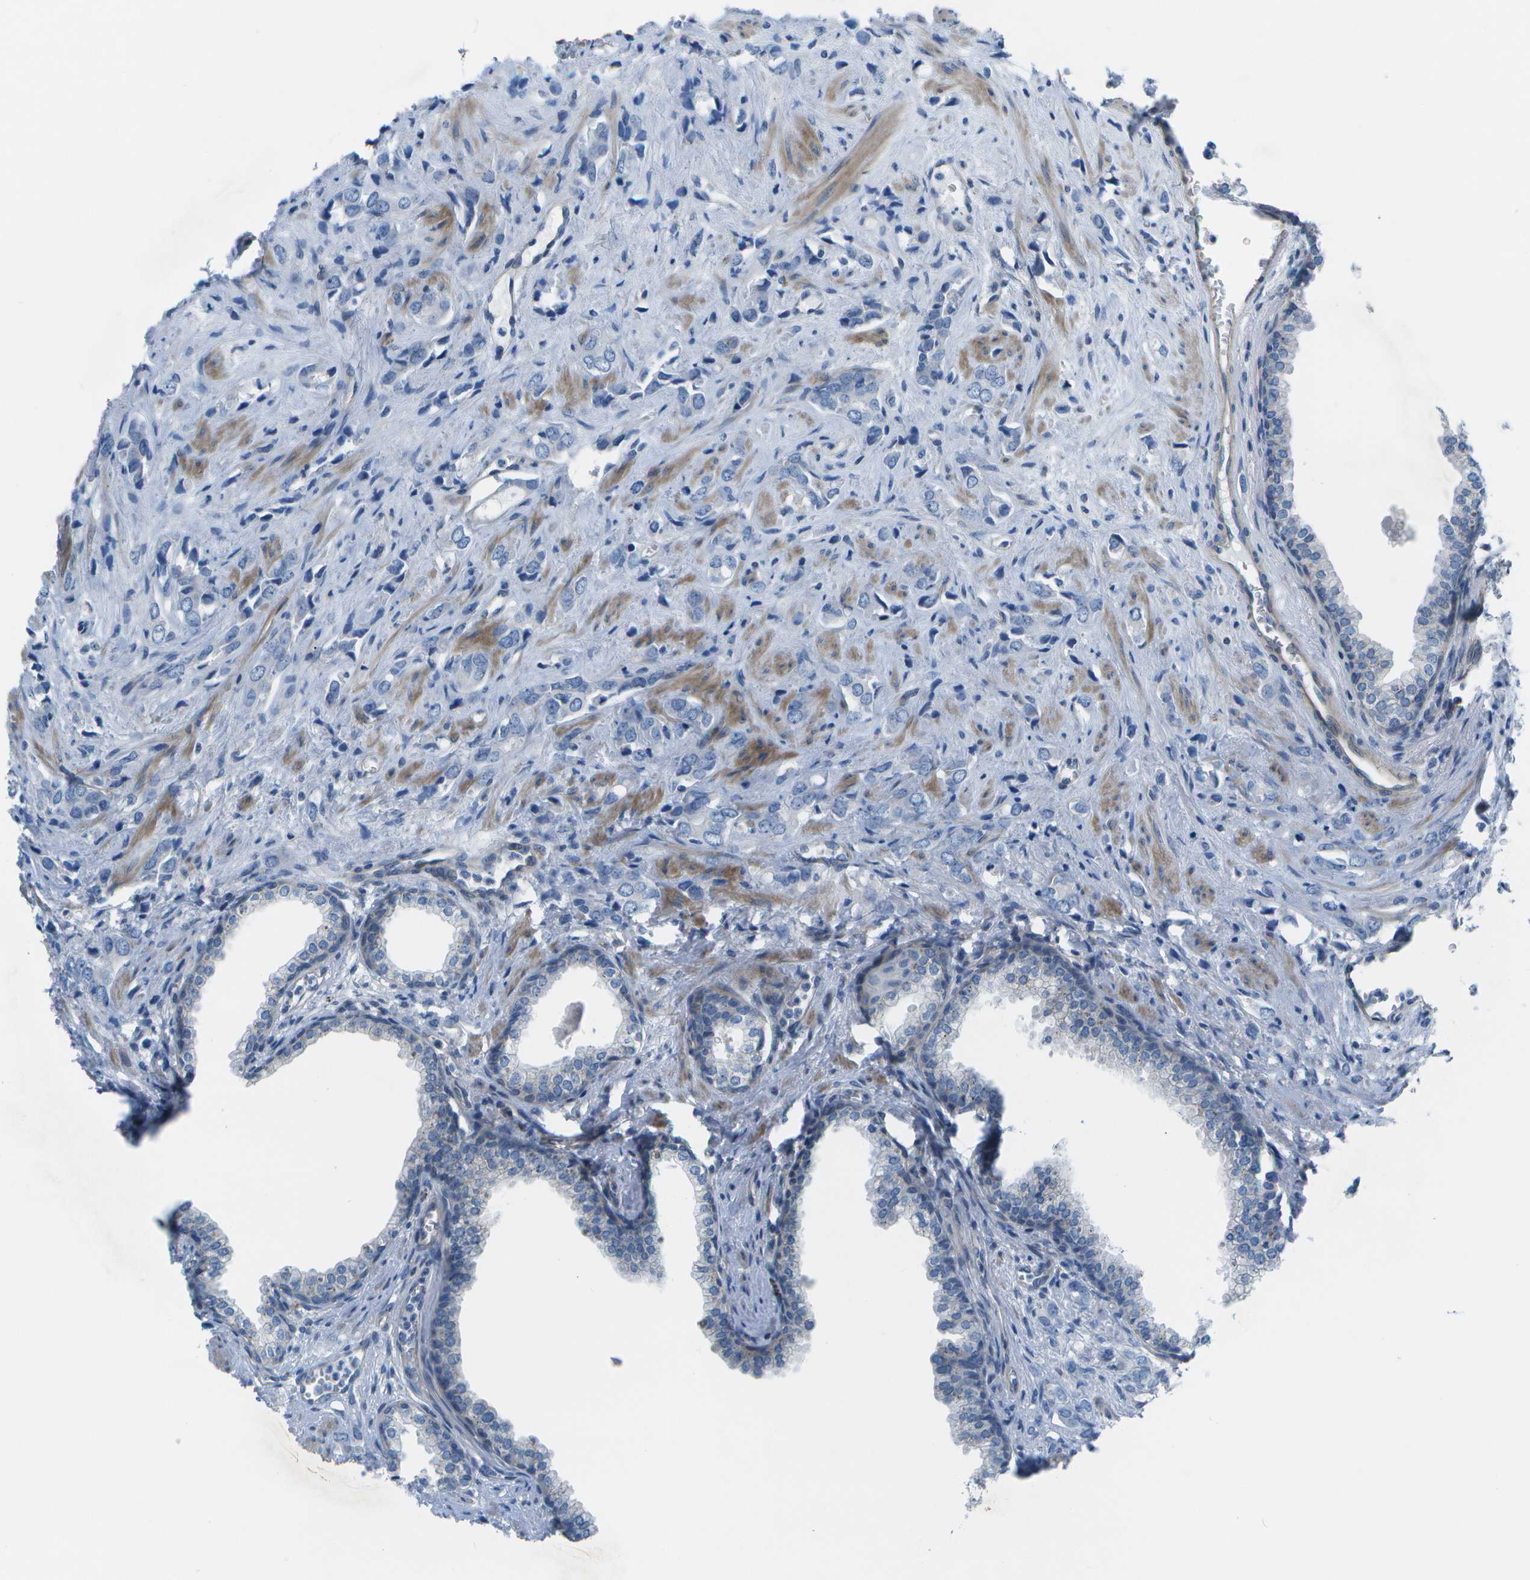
{"staining": {"intensity": "negative", "quantity": "none", "location": "none"}, "tissue": "prostate cancer", "cell_type": "Tumor cells", "image_type": "cancer", "snomed": [{"axis": "morphology", "description": "Adenocarcinoma, High grade"}, {"axis": "topography", "description": "Prostate"}], "caption": "IHC image of prostate high-grade adenocarcinoma stained for a protein (brown), which exhibits no staining in tumor cells.", "gene": "SORBS3", "patient": {"sex": "male", "age": 64}}